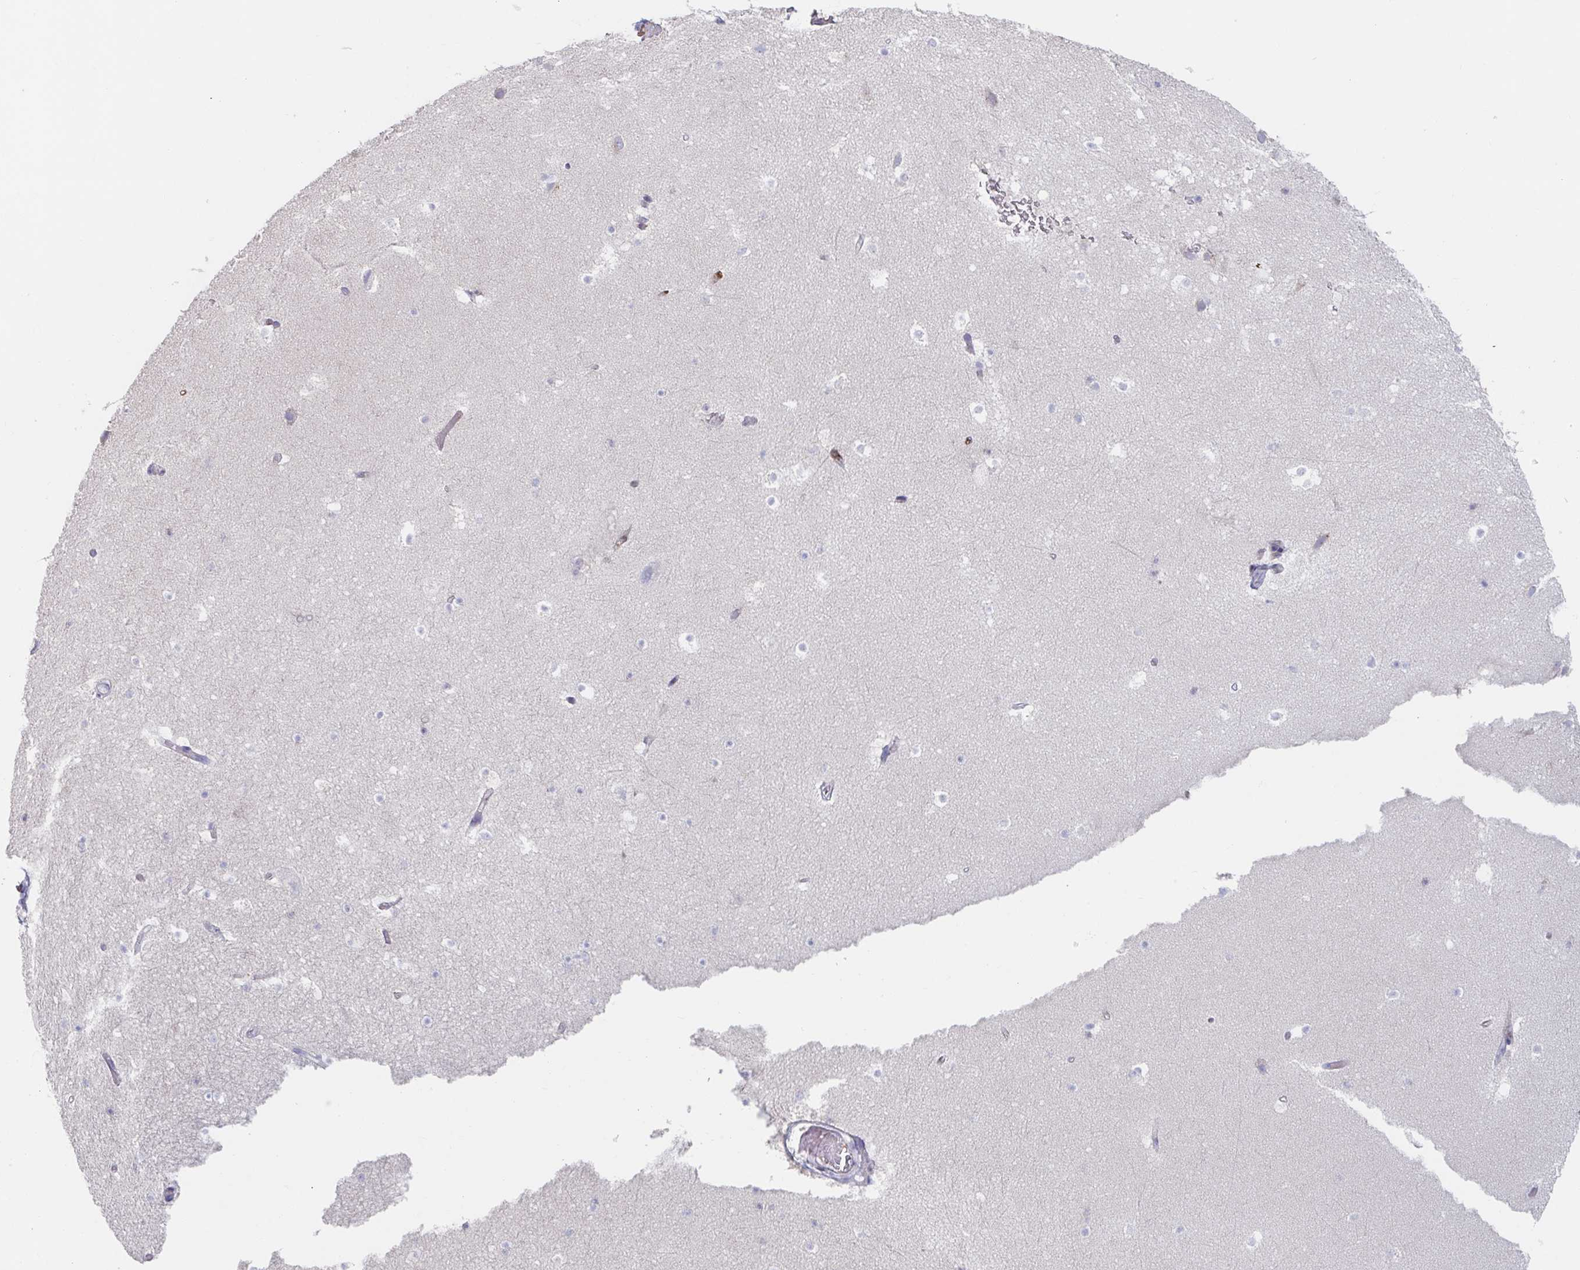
{"staining": {"intensity": "negative", "quantity": "none", "location": "none"}, "tissue": "hippocampus", "cell_type": "Glial cells", "image_type": "normal", "snomed": [{"axis": "morphology", "description": "Normal tissue, NOS"}, {"axis": "topography", "description": "Hippocampus"}], "caption": "DAB (3,3'-diaminobenzidine) immunohistochemical staining of unremarkable human hippocampus exhibits no significant positivity in glial cells. (Stains: DAB IHC with hematoxylin counter stain, Microscopy: brightfield microscopy at high magnification).", "gene": "KCNK5", "patient": {"sex": "male", "age": 26}}